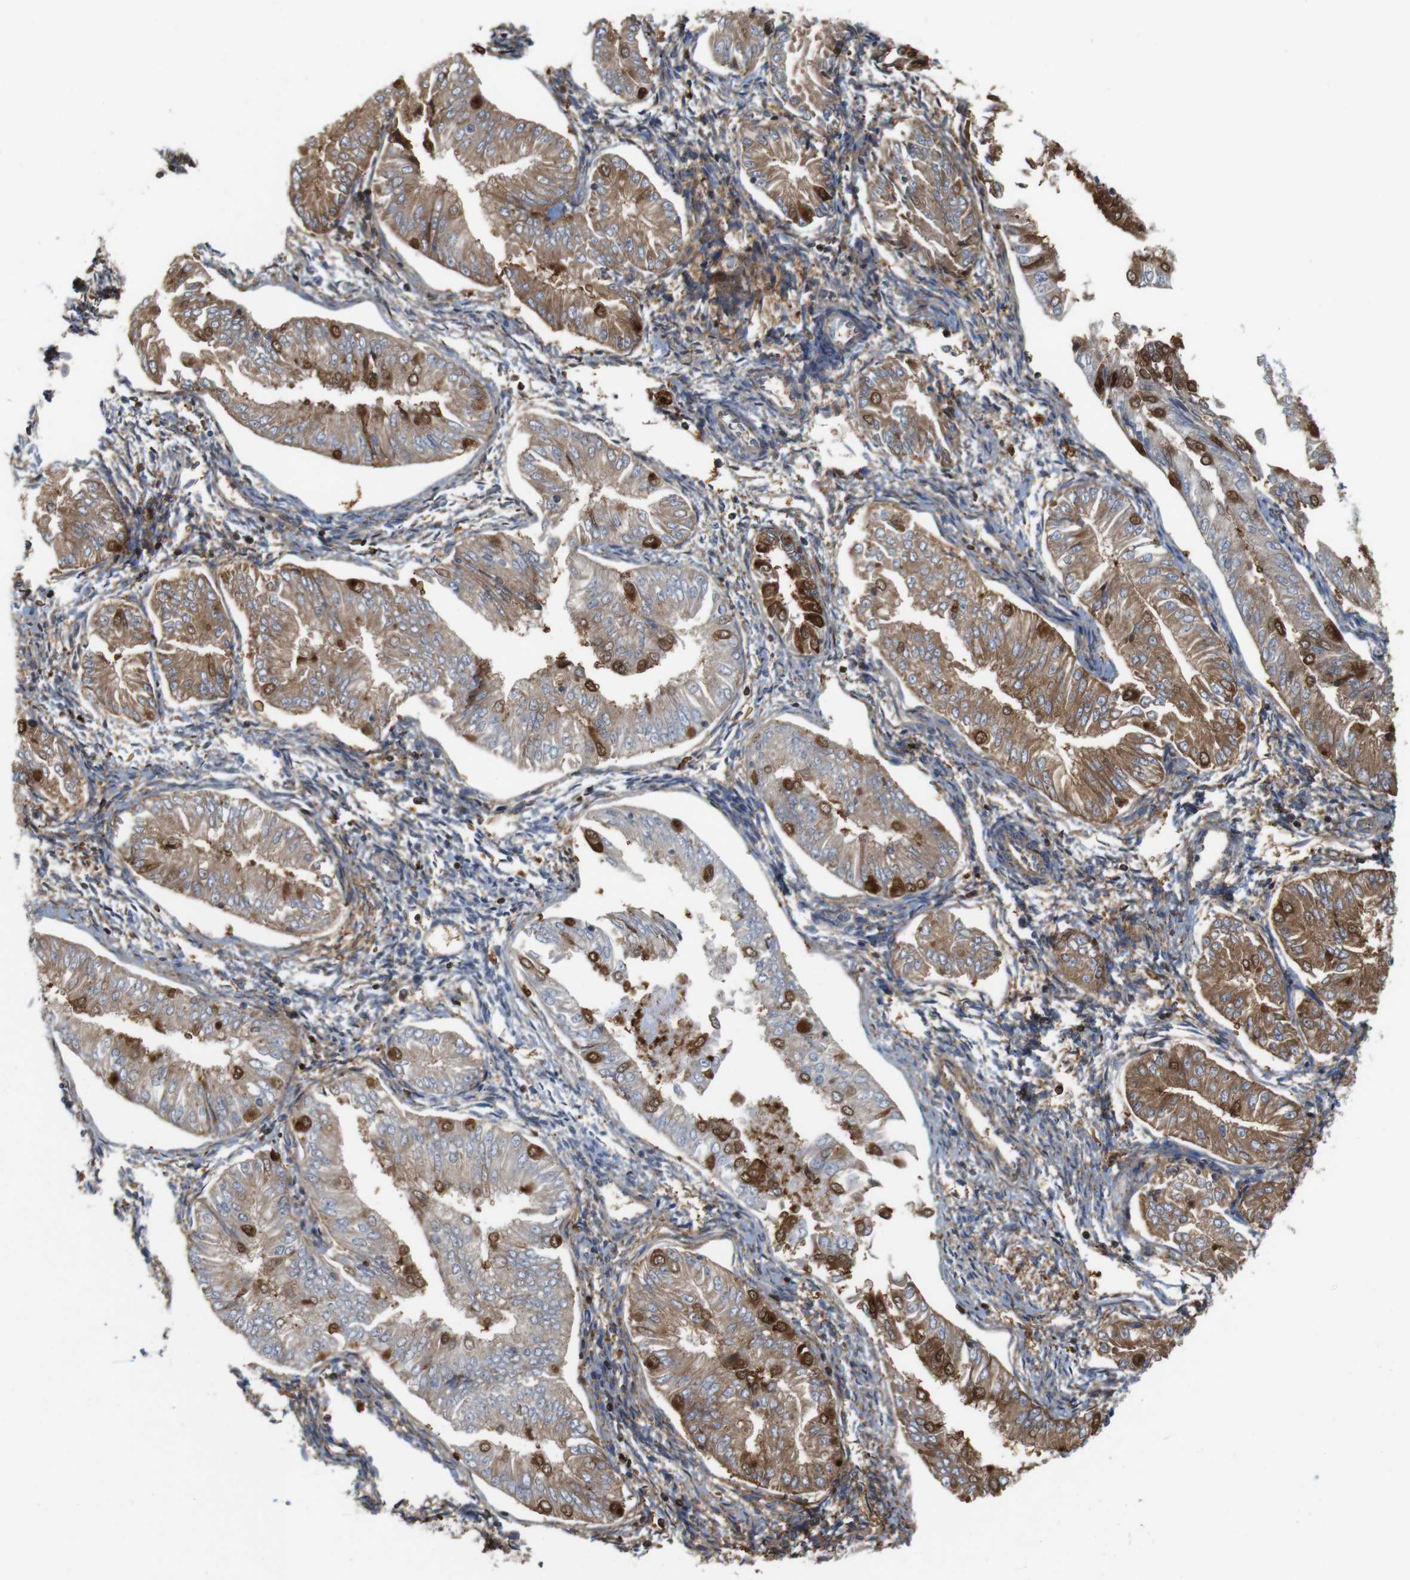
{"staining": {"intensity": "moderate", "quantity": ">75%", "location": "cytoplasmic/membranous,nuclear"}, "tissue": "endometrial cancer", "cell_type": "Tumor cells", "image_type": "cancer", "snomed": [{"axis": "morphology", "description": "Adenocarcinoma, NOS"}, {"axis": "topography", "description": "Endometrium"}], "caption": "The immunohistochemical stain labels moderate cytoplasmic/membranous and nuclear staining in tumor cells of adenocarcinoma (endometrial) tissue.", "gene": "ANXA1", "patient": {"sex": "female", "age": 53}}